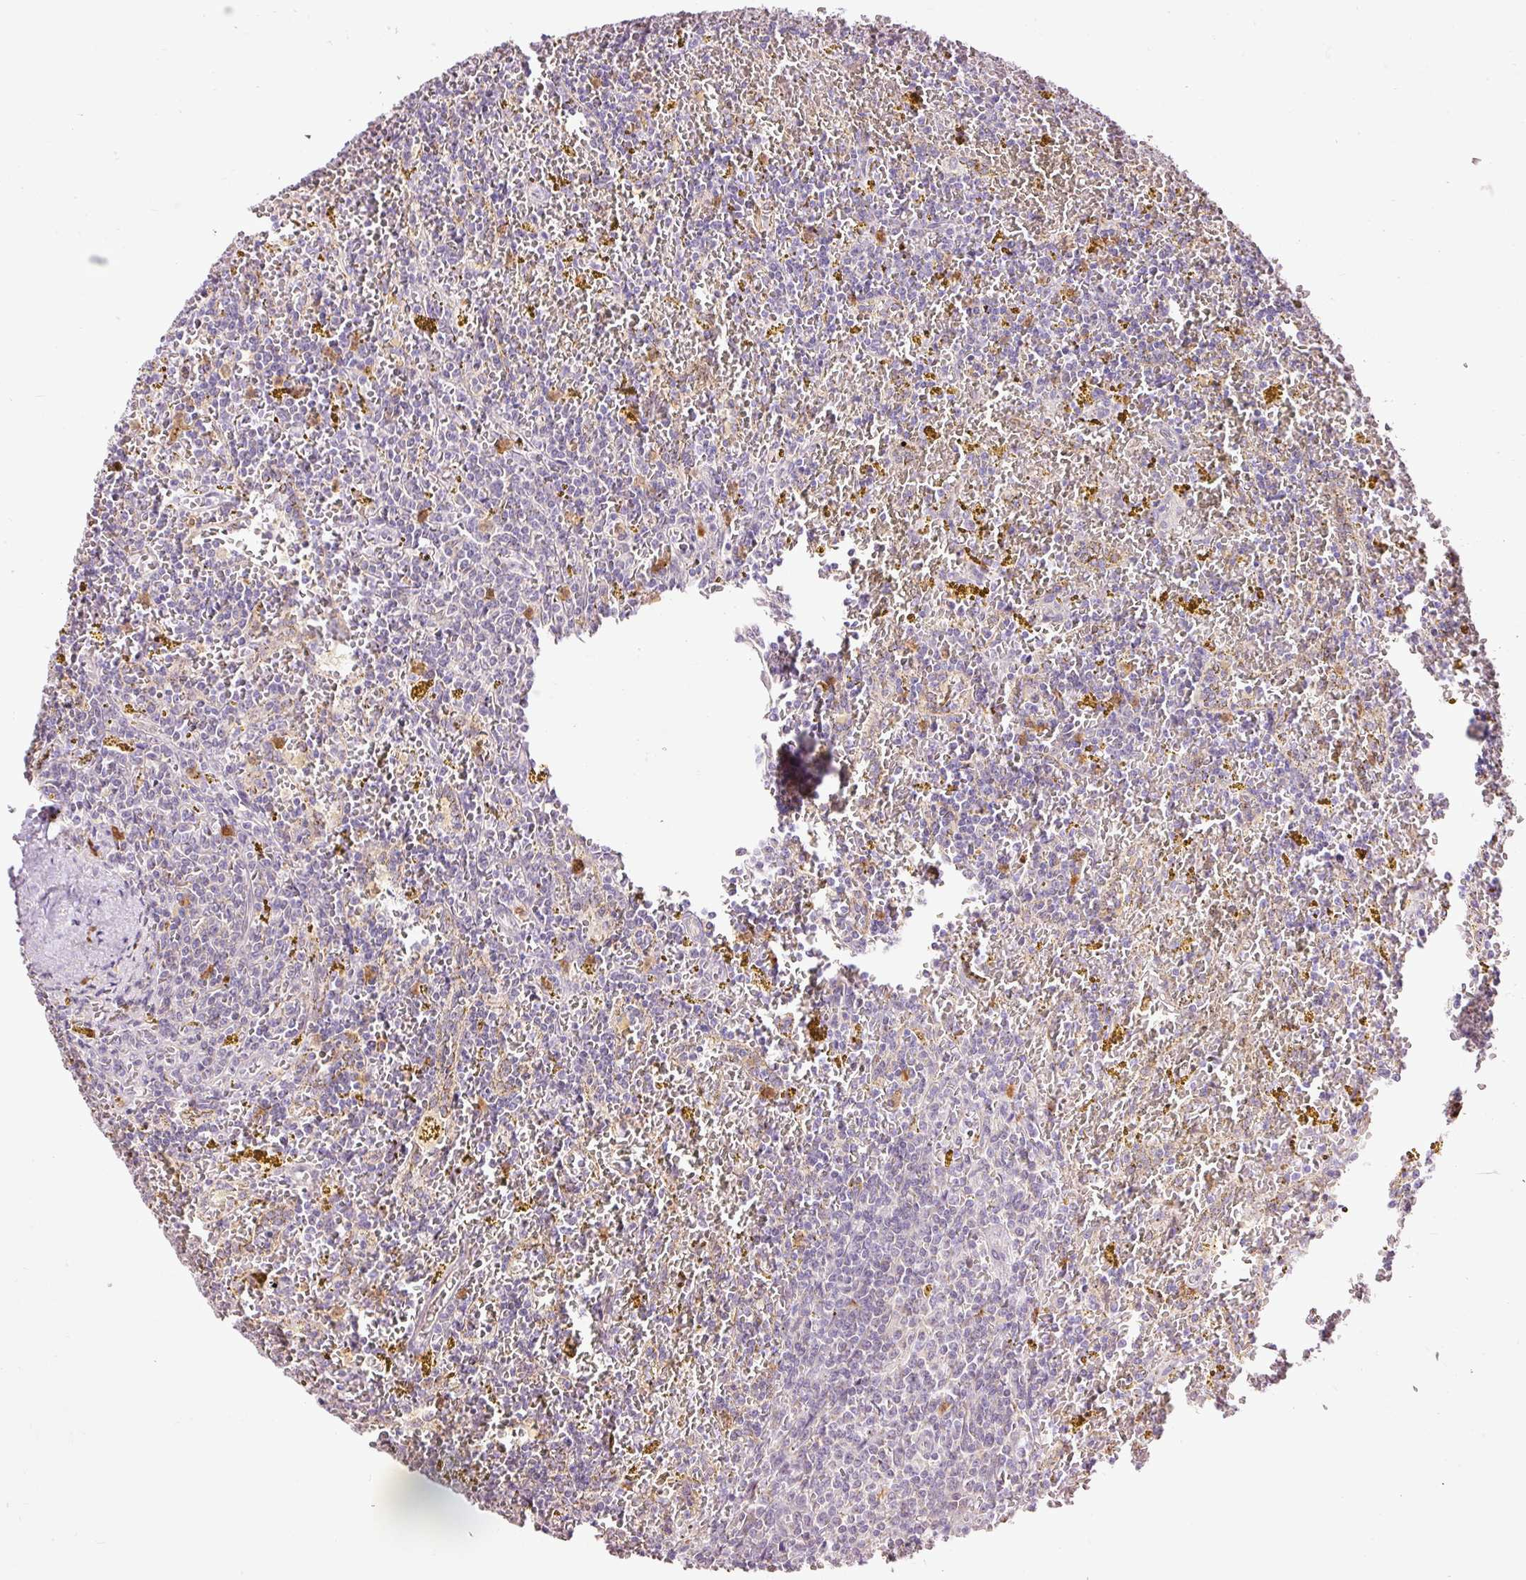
{"staining": {"intensity": "negative", "quantity": "none", "location": "none"}, "tissue": "lymphoma", "cell_type": "Tumor cells", "image_type": "cancer", "snomed": [{"axis": "morphology", "description": "Malignant lymphoma, non-Hodgkin's type, Low grade"}, {"axis": "topography", "description": "Spleen"}, {"axis": "topography", "description": "Lymph node"}], "caption": "A micrograph of human lymphoma is negative for staining in tumor cells.", "gene": "PRDX5", "patient": {"sex": "female", "age": 66}}